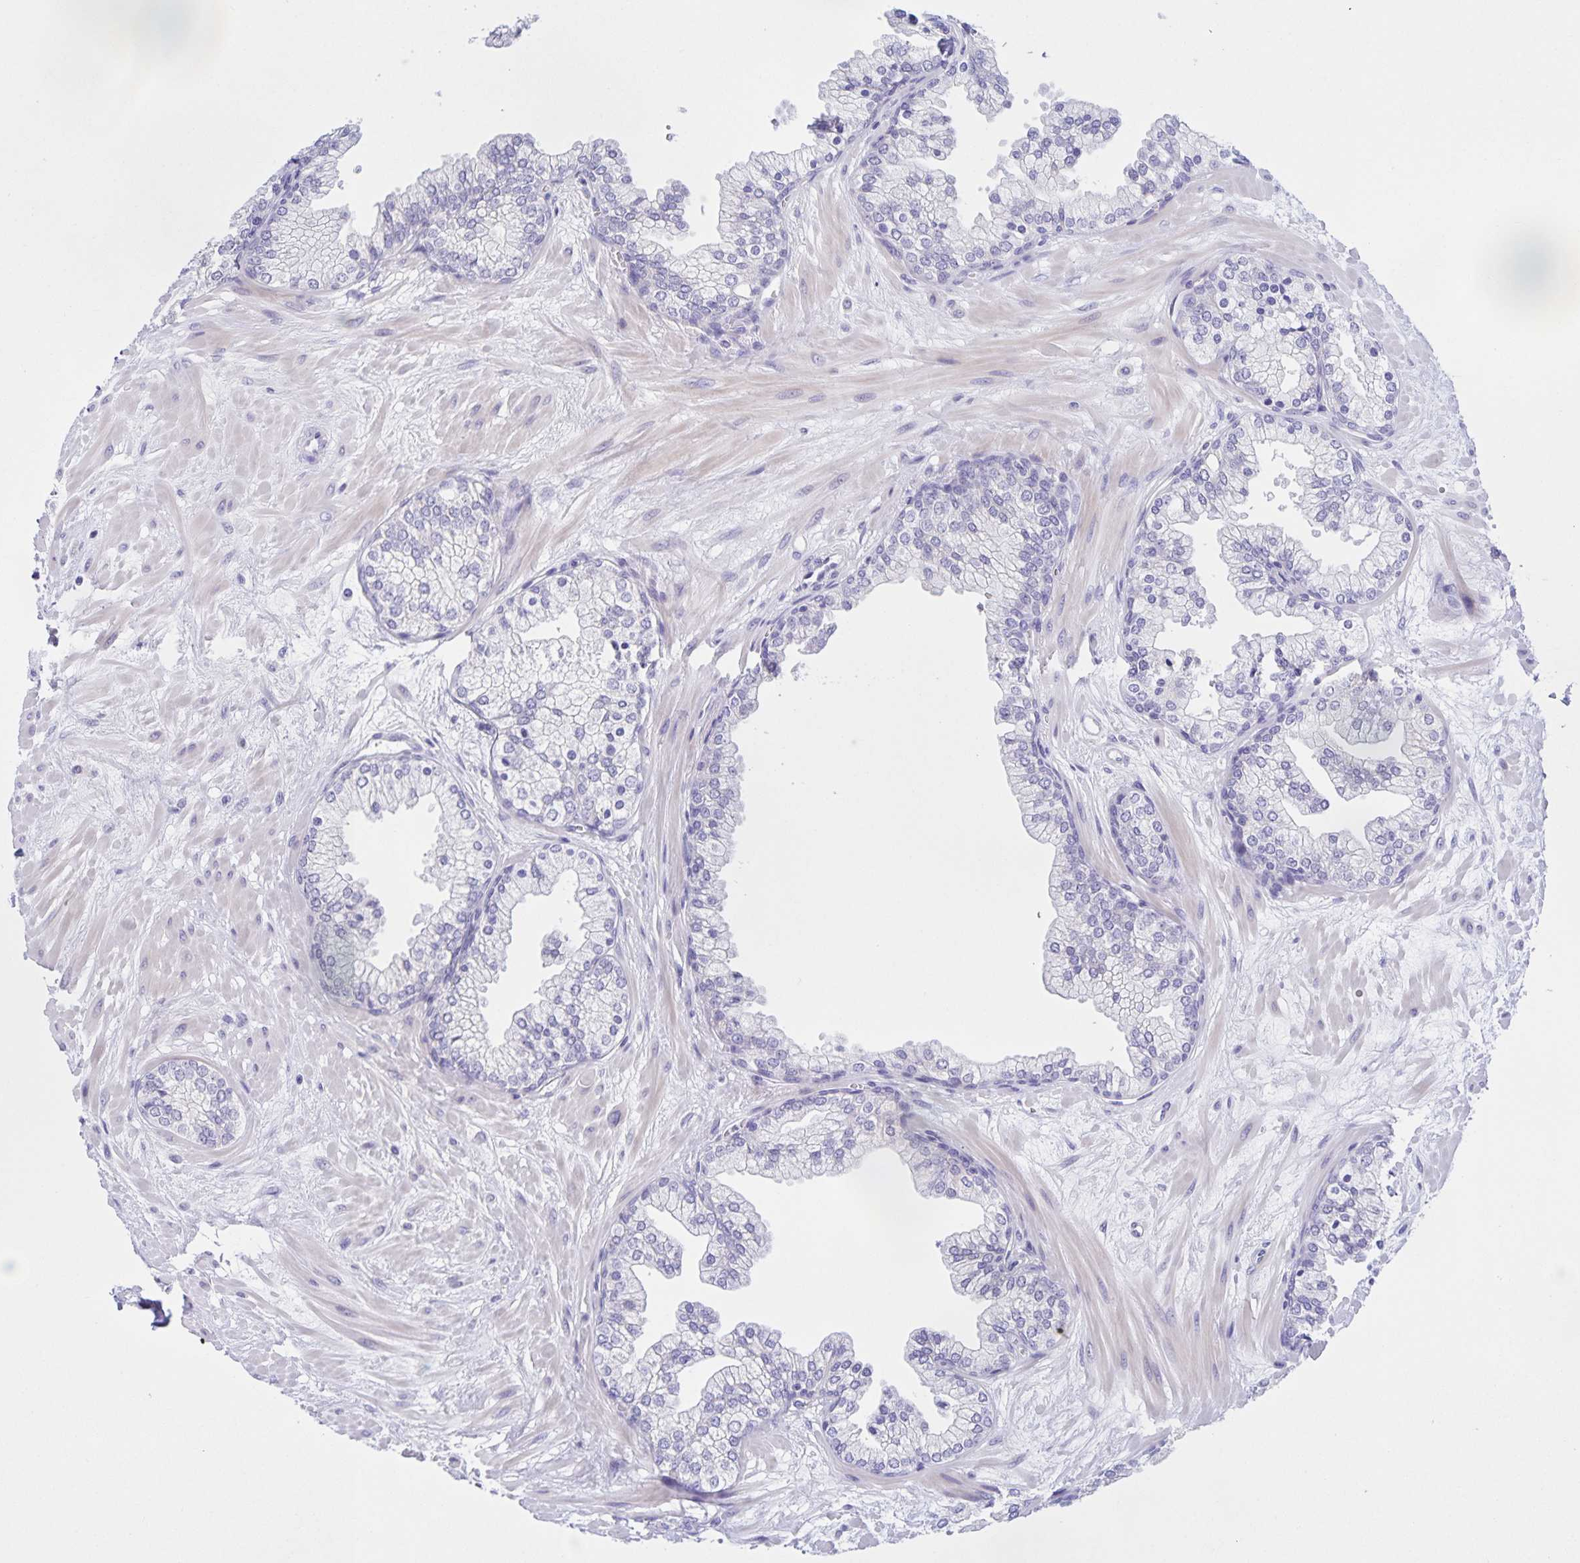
{"staining": {"intensity": "negative", "quantity": "none", "location": "none"}, "tissue": "prostate", "cell_type": "Glandular cells", "image_type": "normal", "snomed": [{"axis": "morphology", "description": "Normal tissue, NOS"}, {"axis": "topography", "description": "Prostate"}, {"axis": "topography", "description": "Peripheral nerve tissue"}], "caption": "Glandular cells show no significant protein positivity in unremarkable prostate.", "gene": "DMGDH", "patient": {"sex": "male", "age": 61}}